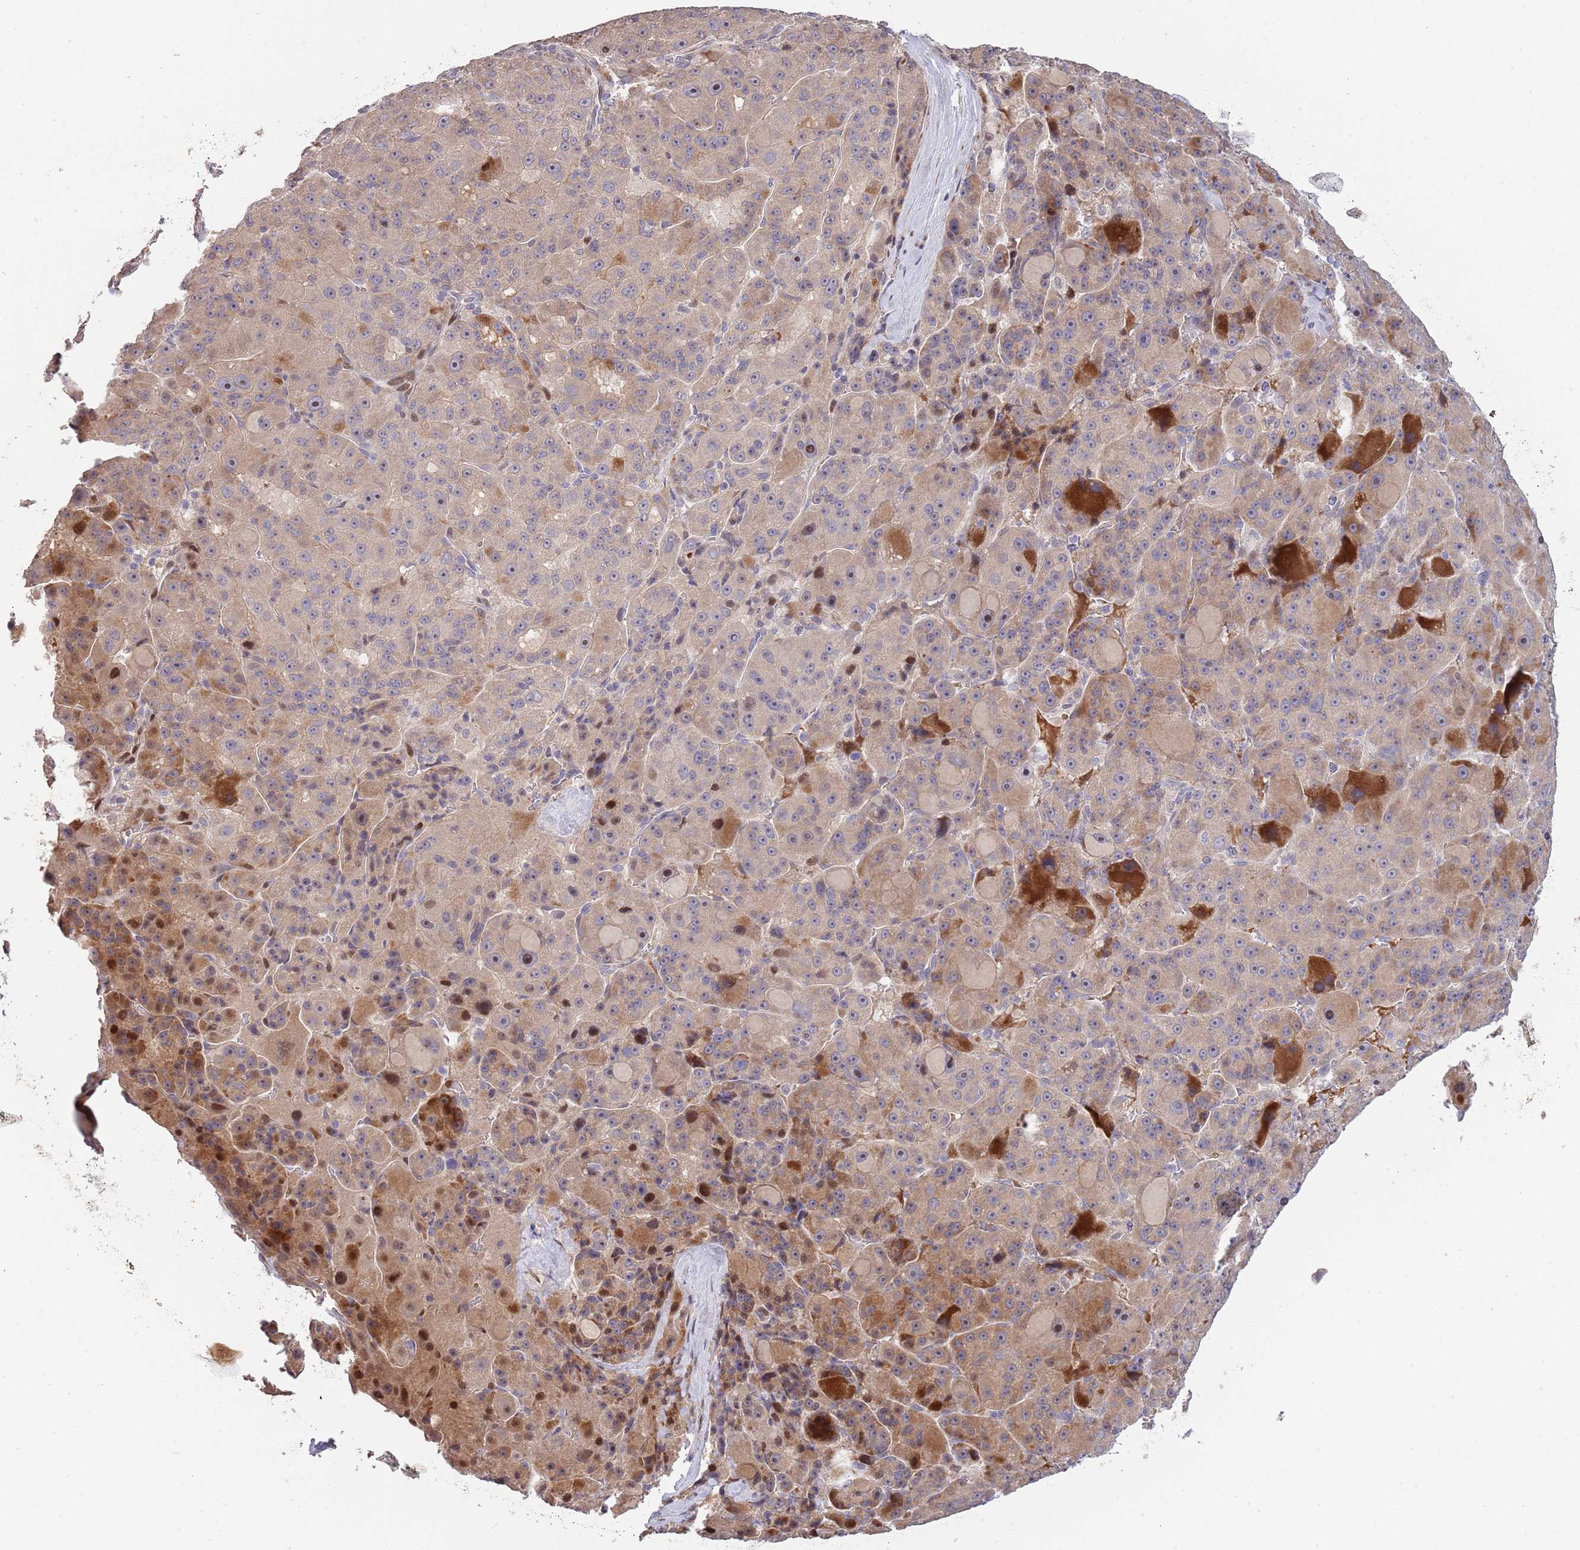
{"staining": {"intensity": "moderate", "quantity": "25%-75%", "location": "cytoplasmic/membranous,nuclear"}, "tissue": "liver cancer", "cell_type": "Tumor cells", "image_type": "cancer", "snomed": [{"axis": "morphology", "description": "Carcinoma, Hepatocellular, NOS"}, {"axis": "topography", "description": "Liver"}], "caption": "Immunohistochemical staining of liver hepatocellular carcinoma shows medium levels of moderate cytoplasmic/membranous and nuclear staining in about 25%-75% of tumor cells.", "gene": "SYNDIG1L", "patient": {"sex": "male", "age": 76}}